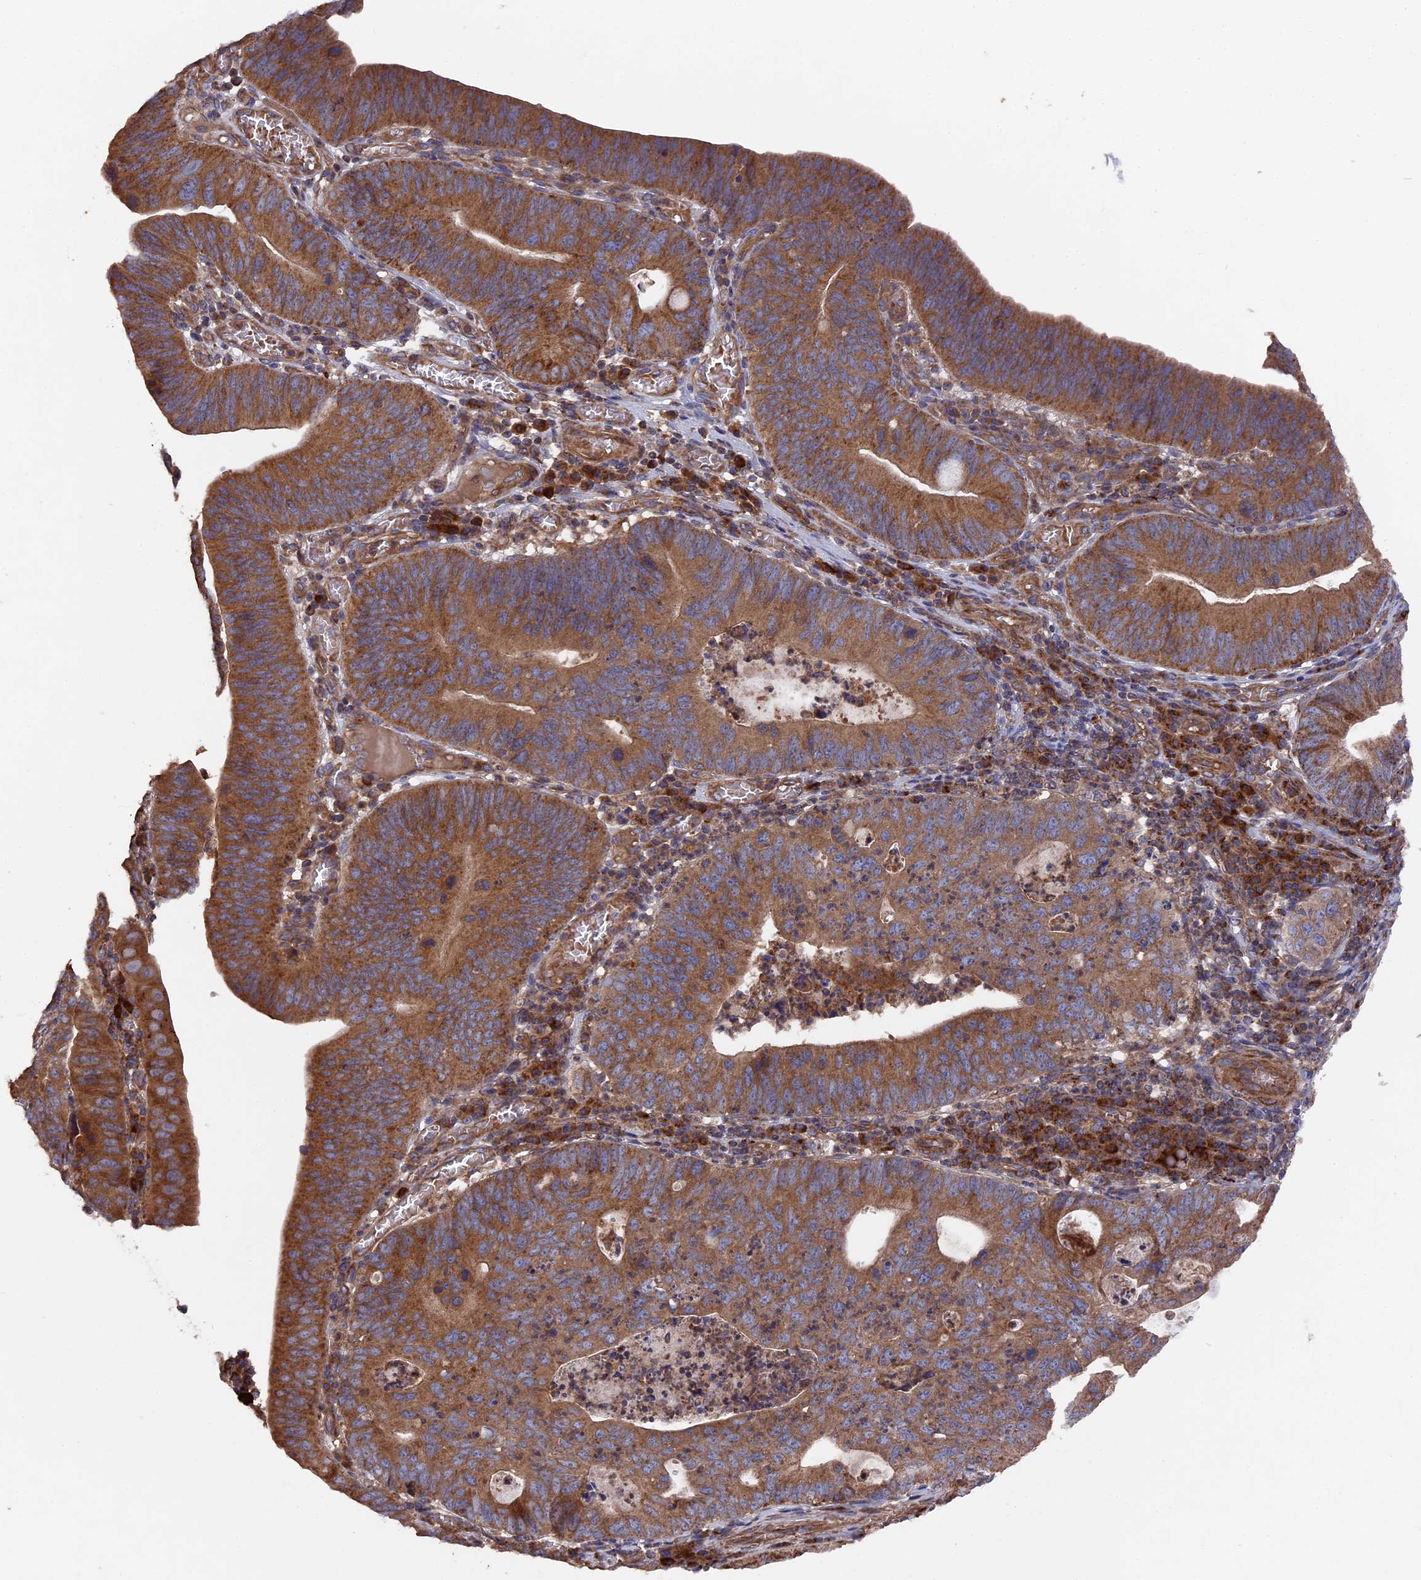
{"staining": {"intensity": "strong", "quantity": ">75%", "location": "cytoplasmic/membranous"}, "tissue": "stomach cancer", "cell_type": "Tumor cells", "image_type": "cancer", "snomed": [{"axis": "morphology", "description": "Adenocarcinoma, NOS"}, {"axis": "topography", "description": "Stomach"}], "caption": "This is an image of immunohistochemistry (IHC) staining of stomach cancer (adenocarcinoma), which shows strong expression in the cytoplasmic/membranous of tumor cells.", "gene": "TELO2", "patient": {"sex": "male", "age": 59}}